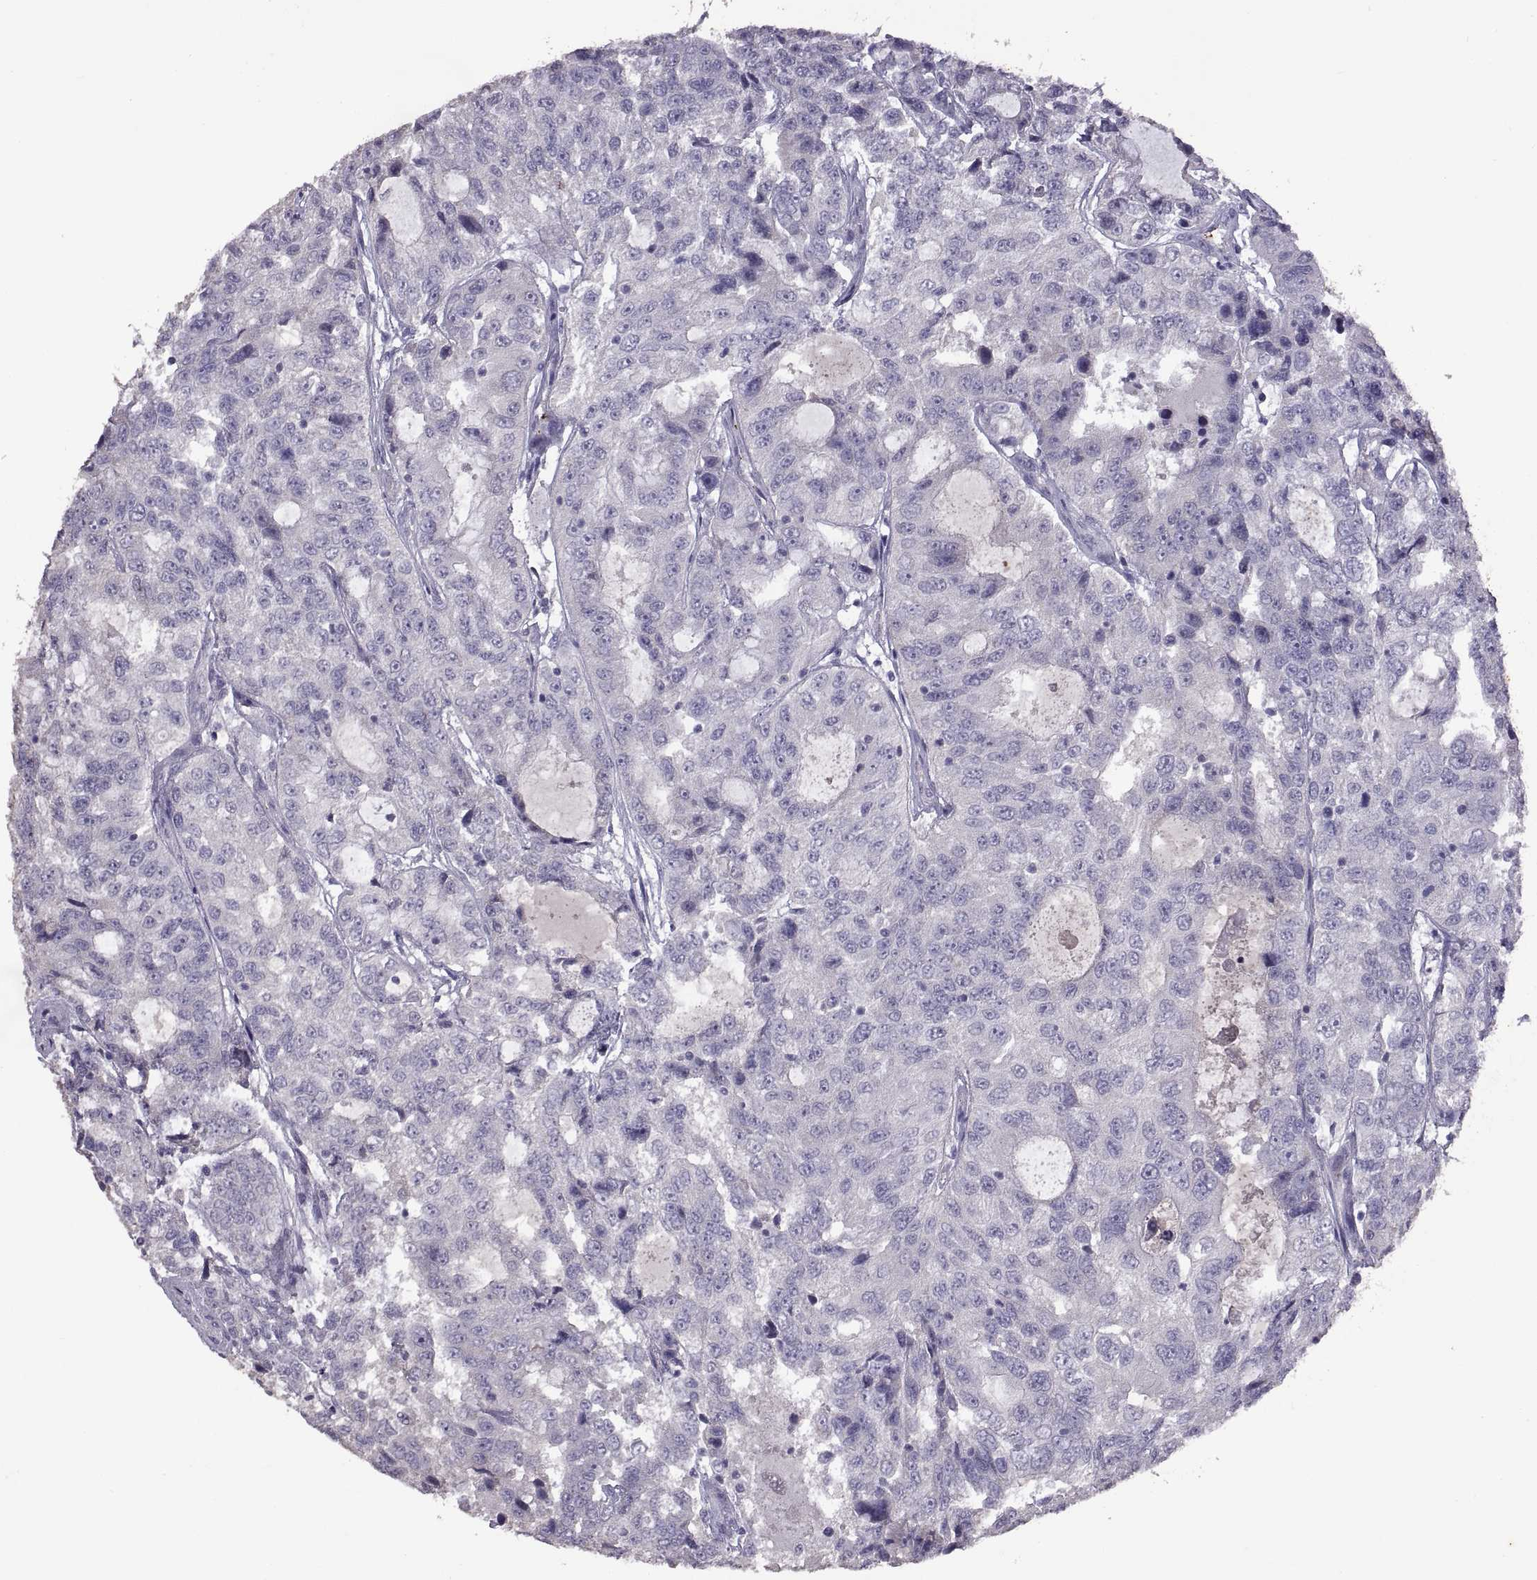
{"staining": {"intensity": "negative", "quantity": "none", "location": "none"}, "tissue": "urothelial cancer", "cell_type": "Tumor cells", "image_type": "cancer", "snomed": [{"axis": "morphology", "description": "Urothelial carcinoma, NOS"}, {"axis": "morphology", "description": "Urothelial carcinoma, High grade"}, {"axis": "topography", "description": "Urinary bladder"}], "caption": "Tumor cells show no significant positivity in urothelial cancer.", "gene": "DEFB136", "patient": {"sex": "female", "age": 73}}